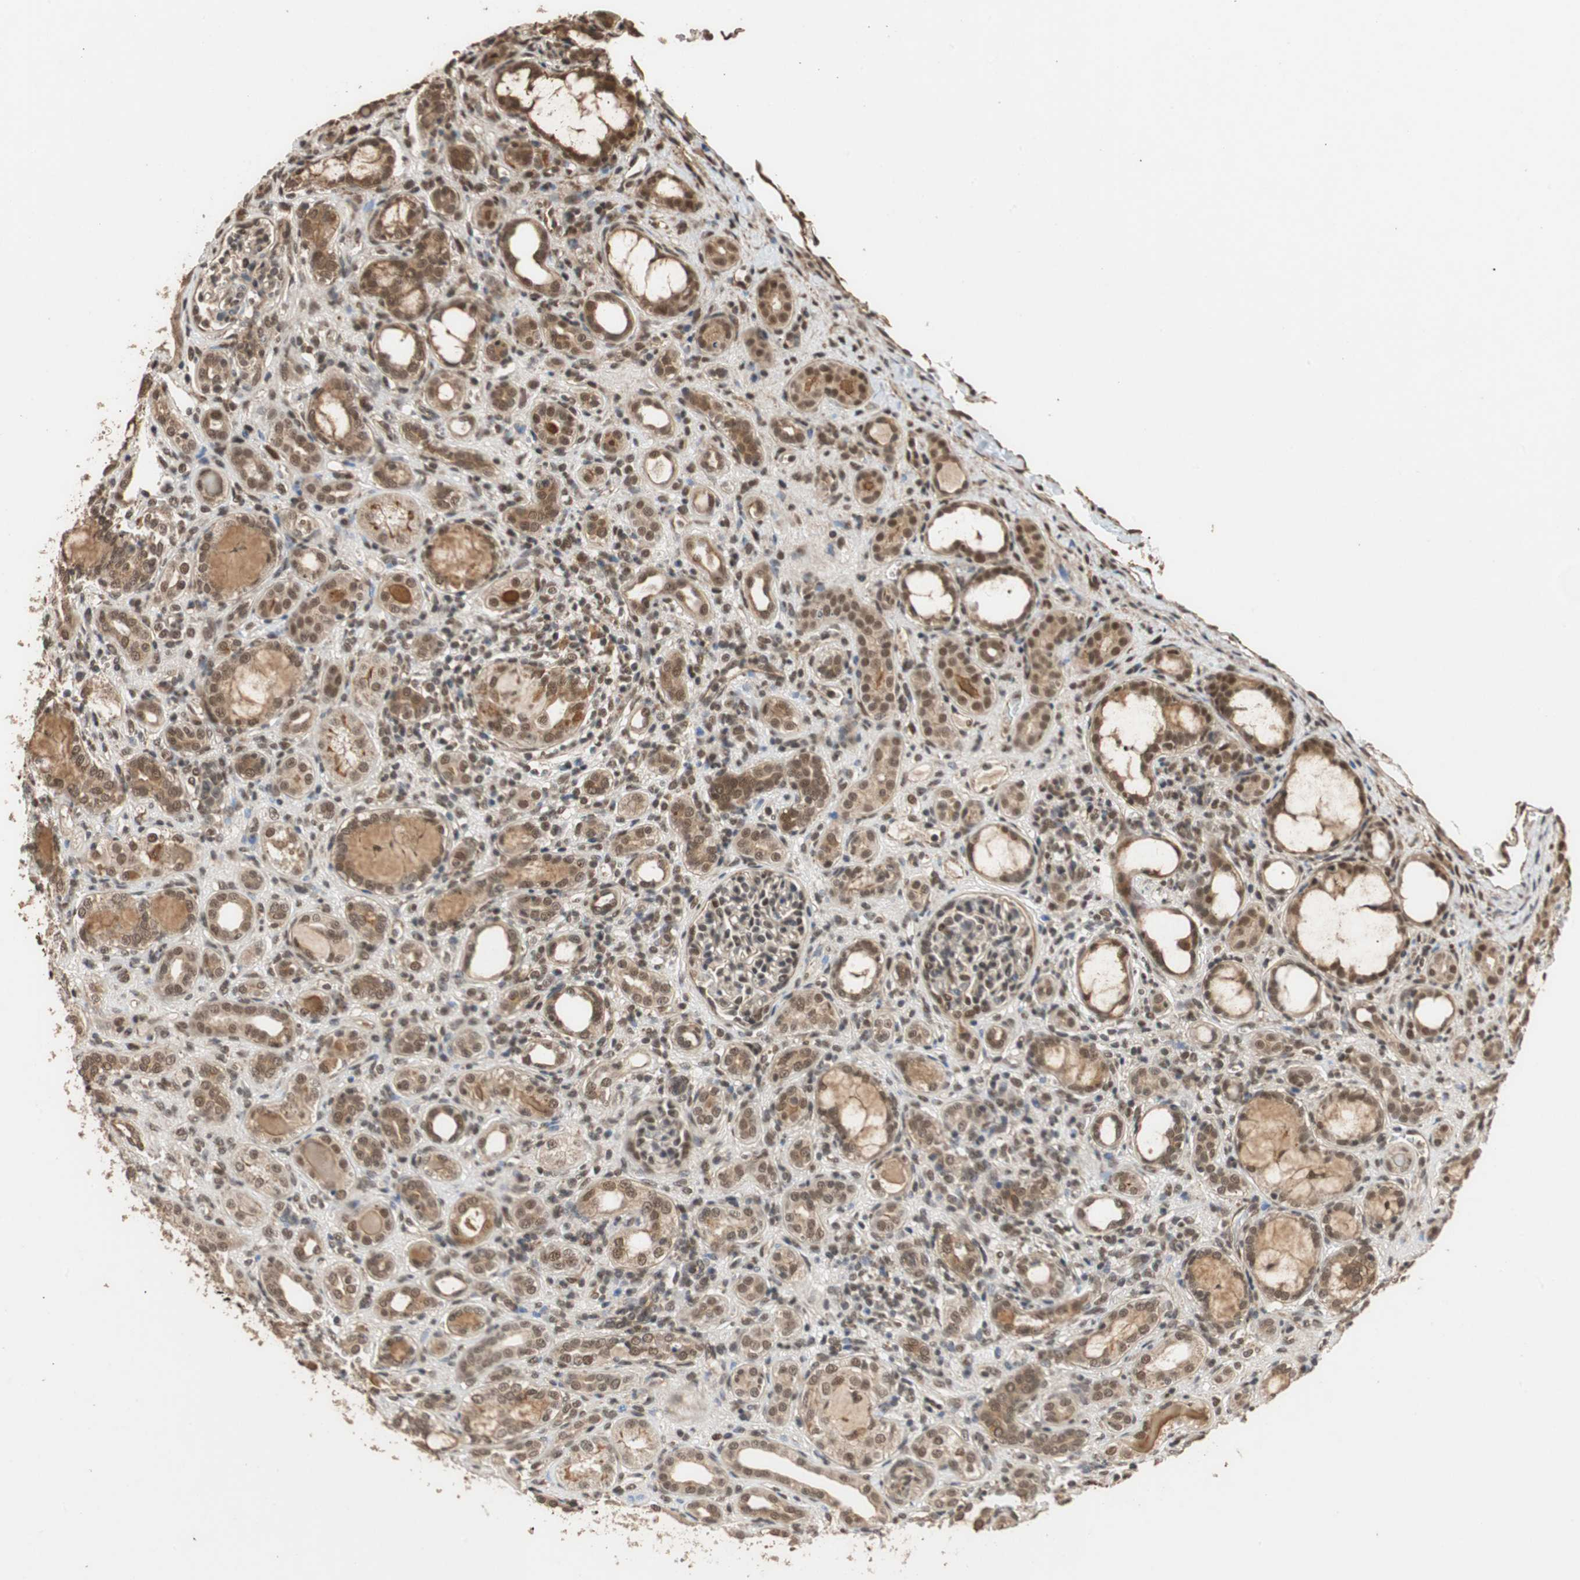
{"staining": {"intensity": "moderate", "quantity": "25%-75%", "location": "cytoplasmic/membranous,nuclear"}, "tissue": "kidney", "cell_type": "Cells in glomeruli", "image_type": "normal", "snomed": [{"axis": "morphology", "description": "Normal tissue, NOS"}, {"axis": "topography", "description": "Kidney"}], "caption": "Brown immunohistochemical staining in normal human kidney shows moderate cytoplasmic/membranous,nuclear positivity in about 25%-75% of cells in glomeruli. The staining is performed using DAB brown chromogen to label protein expression. The nuclei are counter-stained blue using hematoxylin.", "gene": "CDC5L", "patient": {"sex": "male", "age": 7}}